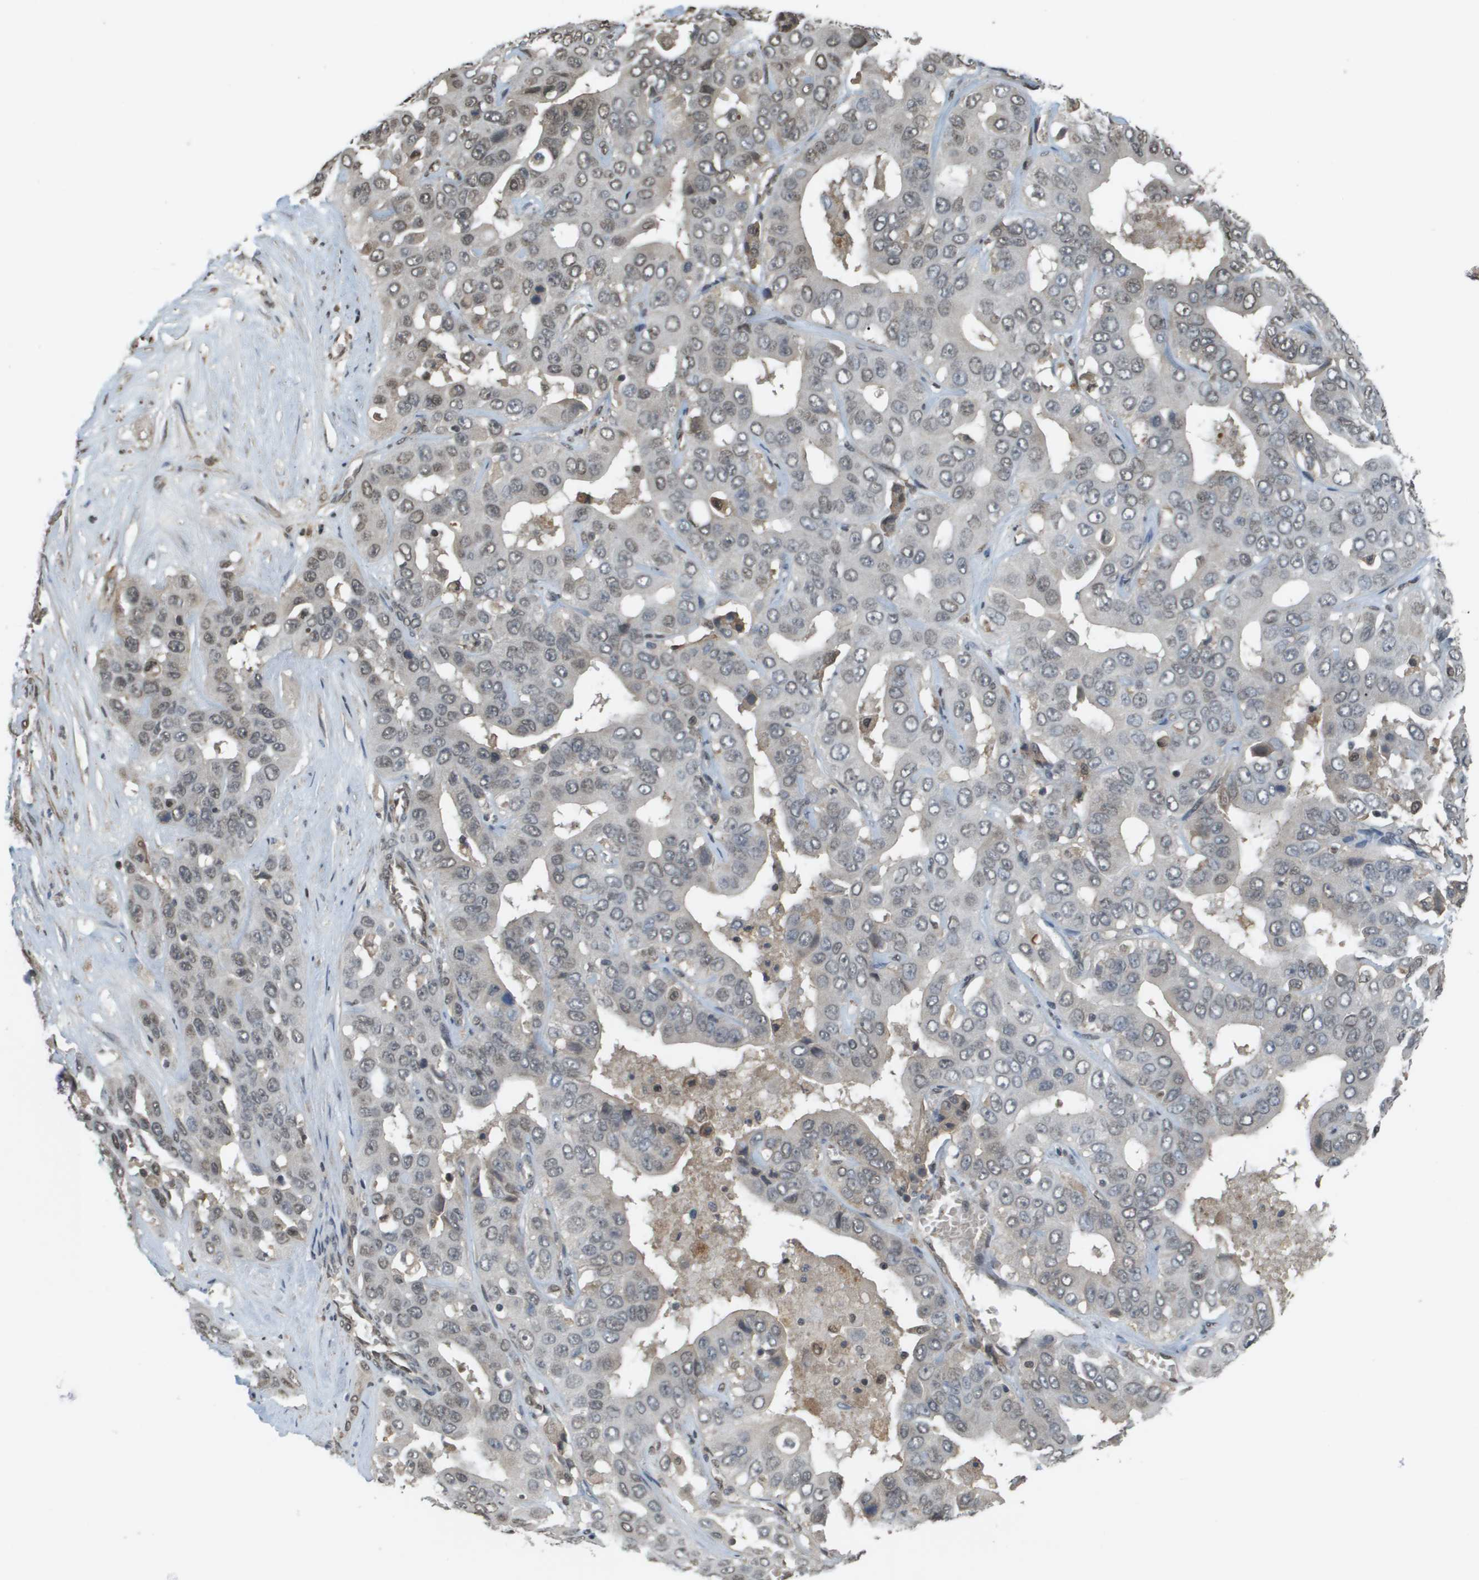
{"staining": {"intensity": "weak", "quantity": "<25%", "location": "nuclear"}, "tissue": "liver cancer", "cell_type": "Tumor cells", "image_type": "cancer", "snomed": [{"axis": "morphology", "description": "Cholangiocarcinoma"}, {"axis": "topography", "description": "Liver"}], "caption": "Tumor cells show no significant protein staining in liver cancer.", "gene": "NDRG2", "patient": {"sex": "female", "age": 52}}